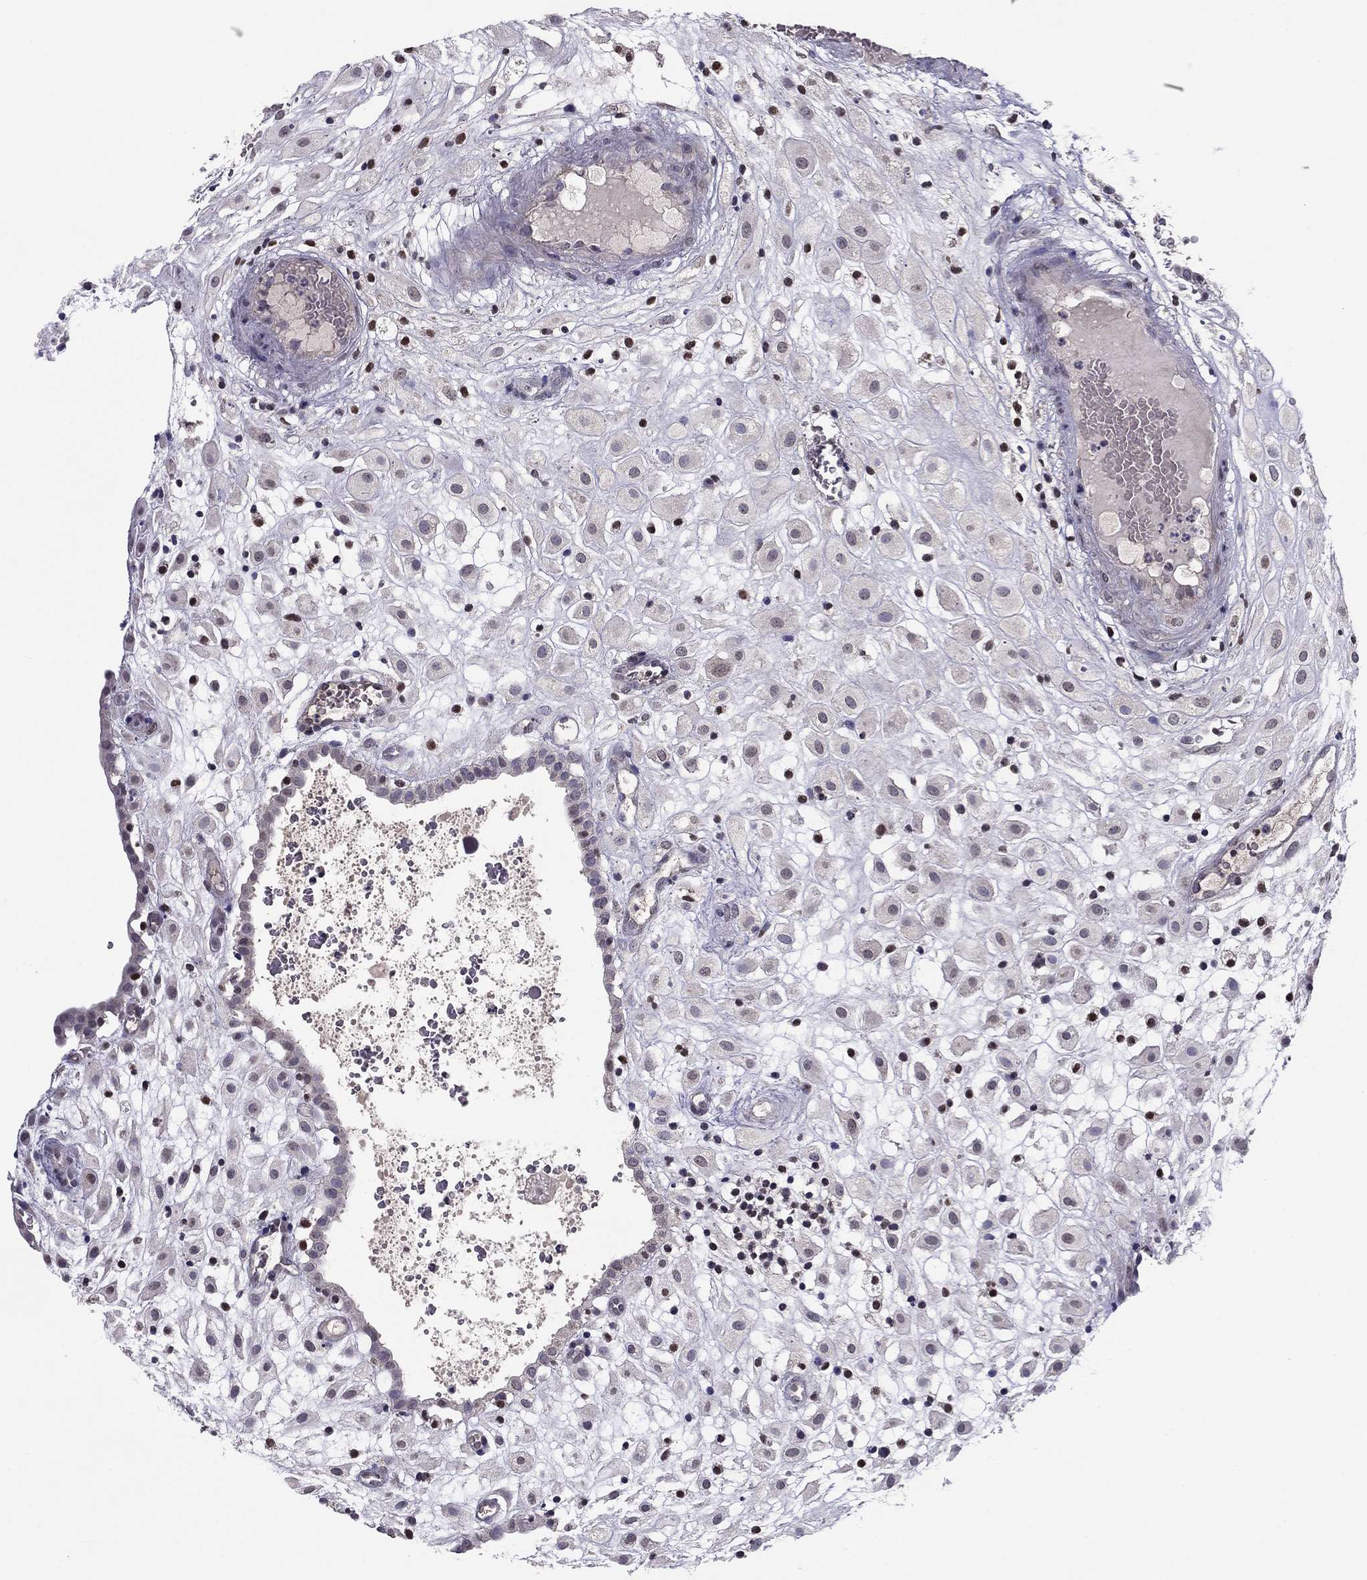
{"staining": {"intensity": "negative", "quantity": "none", "location": "none"}, "tissue": "placenta", "cell_type": "Decidual cells", "image_type": "normal", "snomed": [{"axis": "morphology", "description": "Normal tissue, NOS"}, {"axis": "topography", "description": "Placenta"}], "caption": "Immunohistochemical staining of normal placenta reveals no significant positivity in decidual cells.", "gene": "HCN1", "patient": {"sex": "female", "age": 24}}